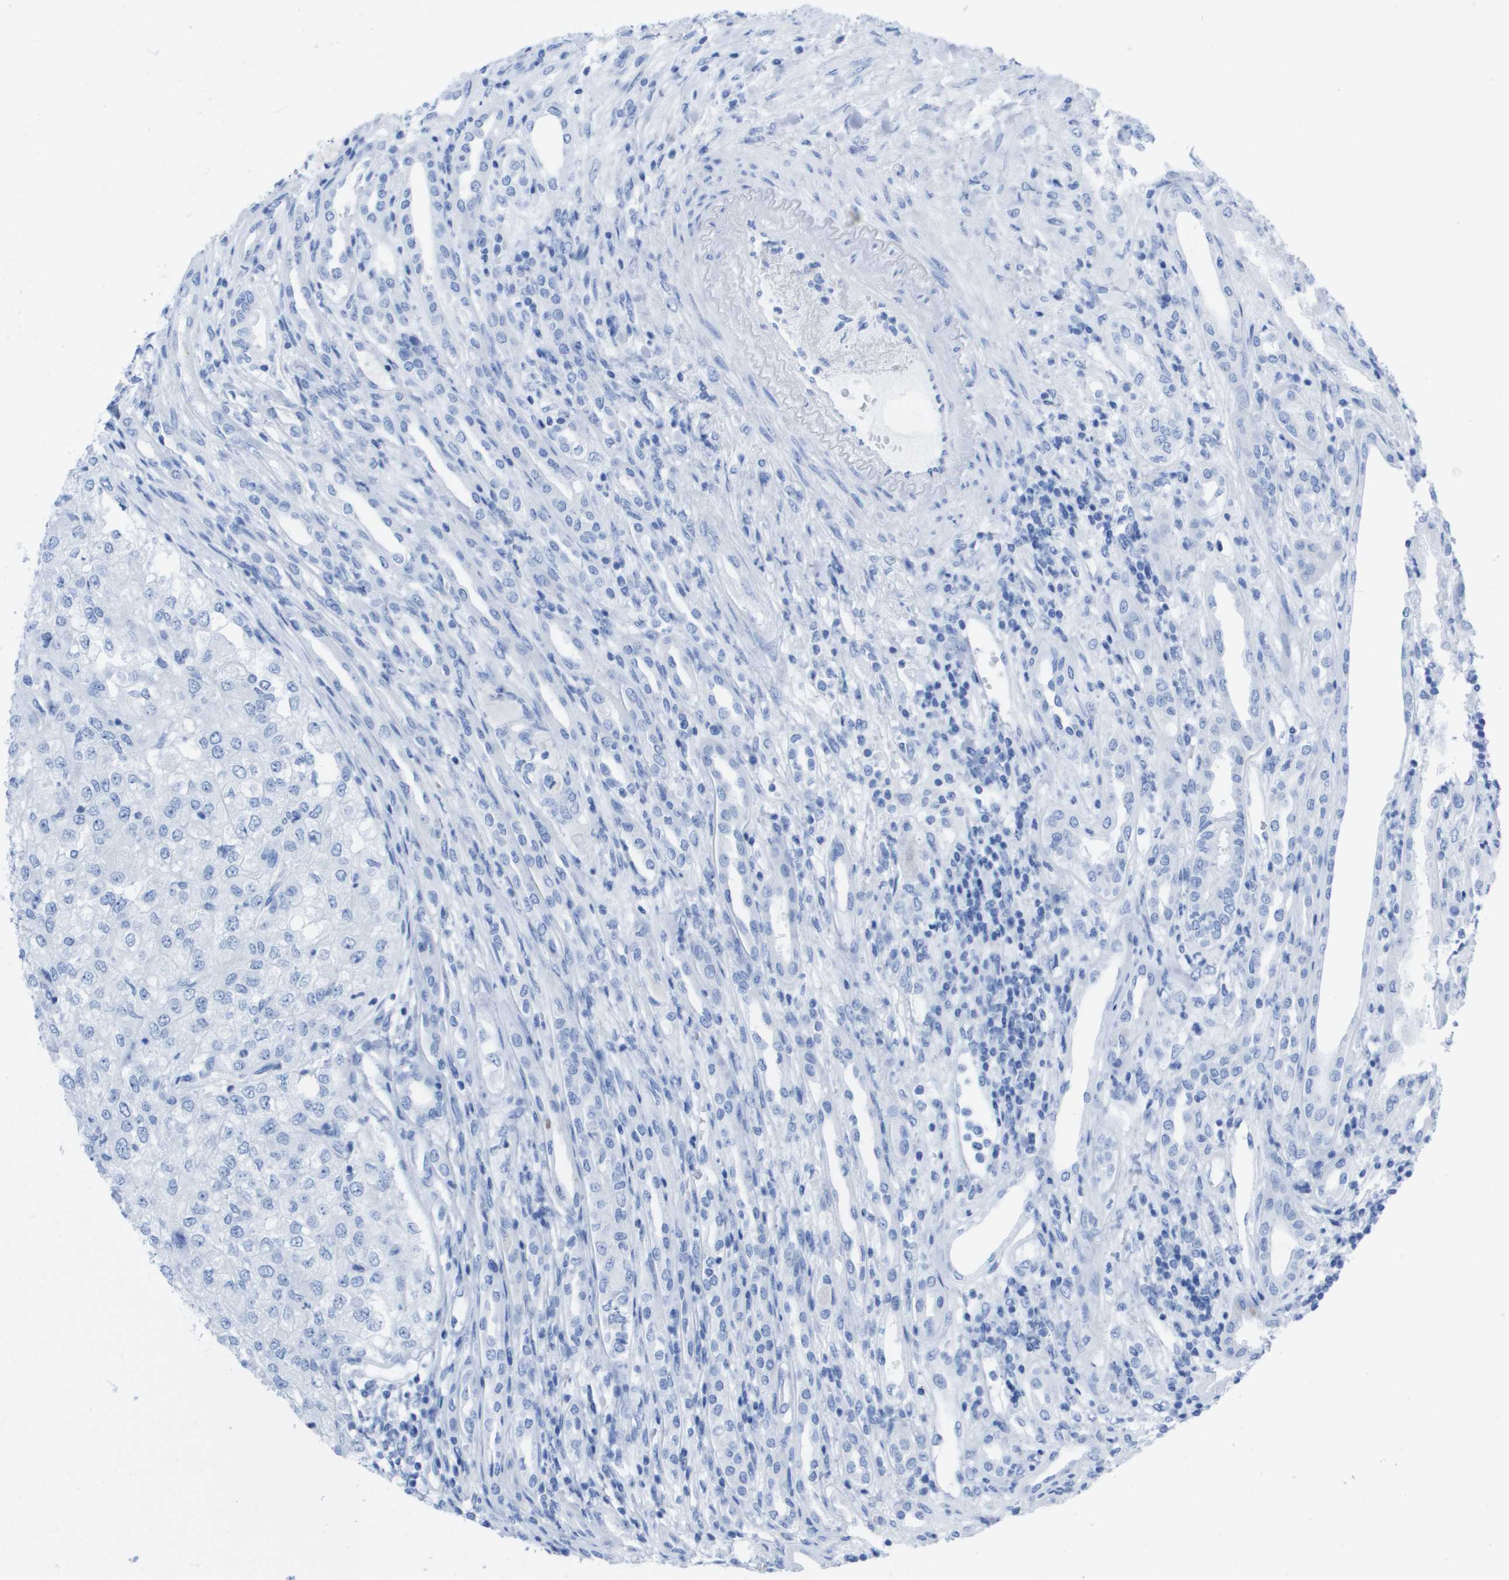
{"staining": {"intensity": "negative", "quantity": "none", "location": "none"}, "tissue": "renal cancer", "cell_type": "Tumor cells", "image_type": "cancer", "snomed": [{"axis": "morphology", "description": "Adenocarcinoma, NOS"}, {"axis": "topography", "description": "Kidney"}], "caption": "Immunohistochemistry of human adenocarcinoma (renal) exhibits no positivity in tumor cells. The staining was performed using DAB (3,3'-diaminobenzidine) to visualize the protein expression in brown, while the nuclei were stained in blue with hematoxylin (Magnification: 20x).", "gene": "KCNA3", "patient": {"sex": "female", "age": 54}}